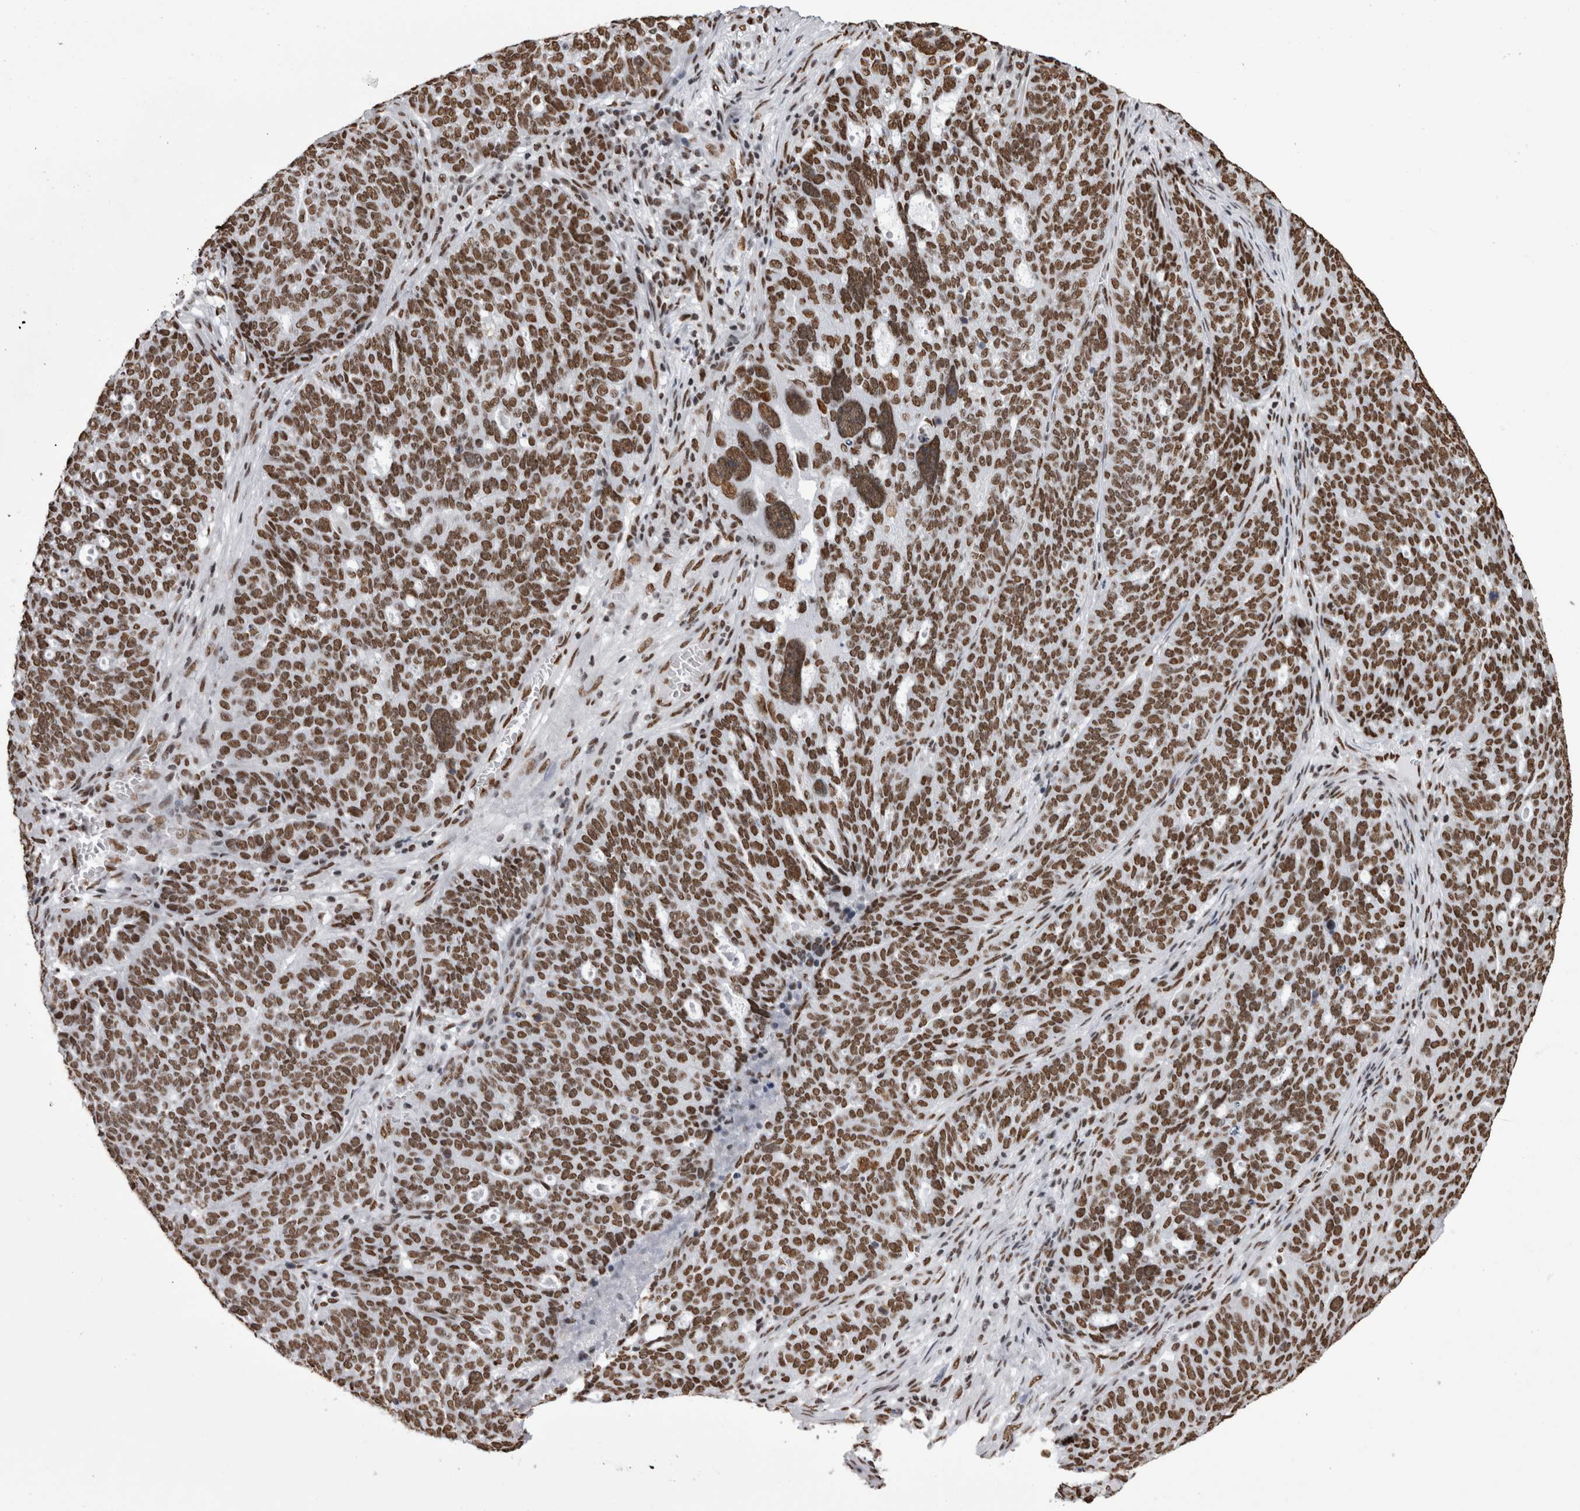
{"staining": {"intensity": "strong", "quantity": ">75%", "location": "nuclear"}, "tissue": "ovarian cancer", "cell_type": "Tumor cells", "image_type": "cancer", "snomed": [{"axis": "morphology", "description": "Cystadenocarcinoma, serous, NOS"}, {"axis": "topography", "description": "Ovary"}], "caption": "Tumor cells reveal high levels of strong nuclear staining in about >75% of cells in ovarian cancer (serous cystadenocarcinoma). The staining is performed using DAB (3,3'-diaminobenzidine) brown chromogen to label protein expression. The nuclei are counter-stained blue using hematoxylin.", "gene": "HNRNPM", "patient": {"sex": "female", "age": 59}}